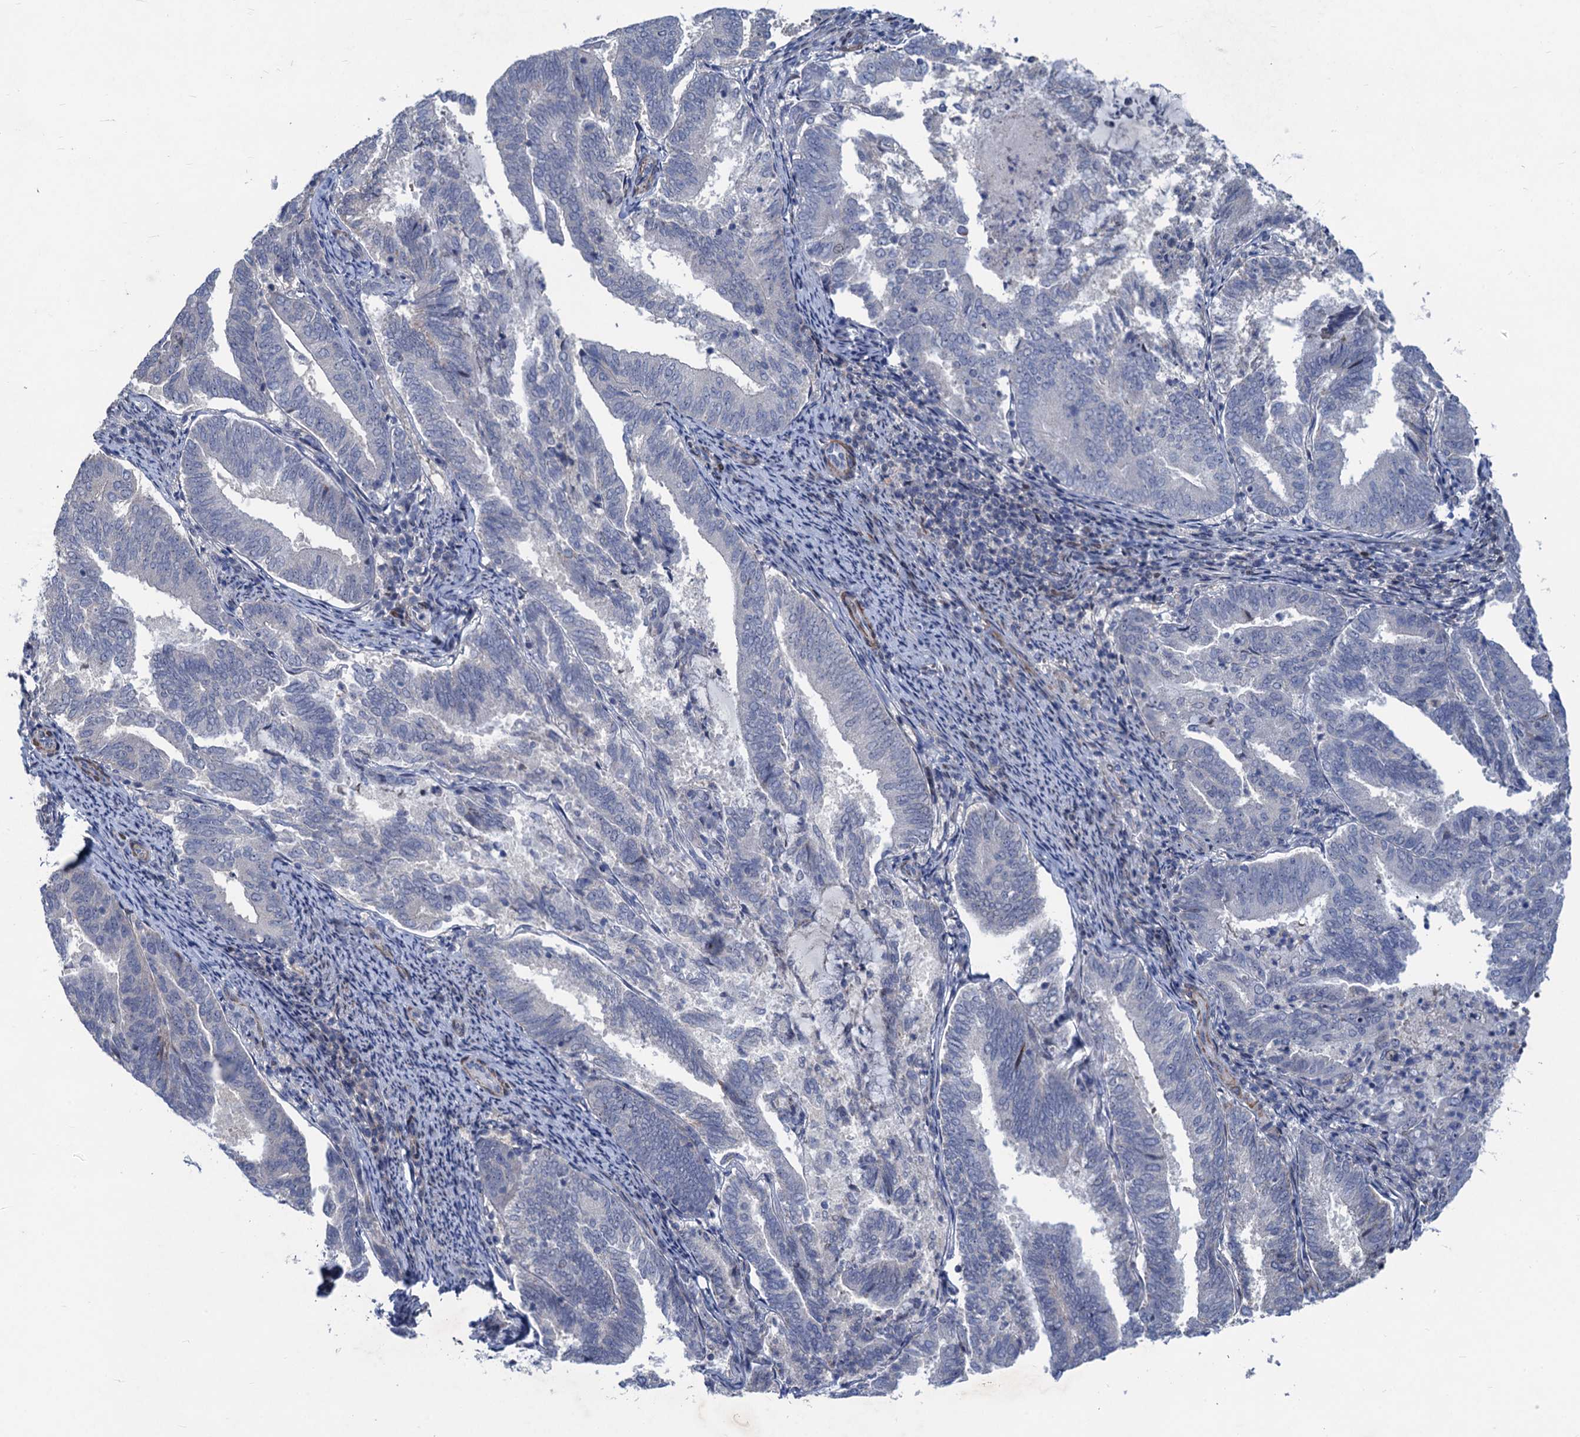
{"staining": {"intensity": "negative", "quantity": "none", "location": "none"}, "tissue": "endometrial cancer", "cell_type": "Tumor cells", "image_type": "cancer", "snomed": [{"axis": "morphology", "description": "Adenocarcinoma, NOS"}, {"axis": "topography", "description": "Endometrium"}], "caption": "IHC of endometrial cancer (adenocarcinoma) displays no staining in tumor cells.", "gene": "ESYT3", "patient": {"sex": "female", "age": 80}}